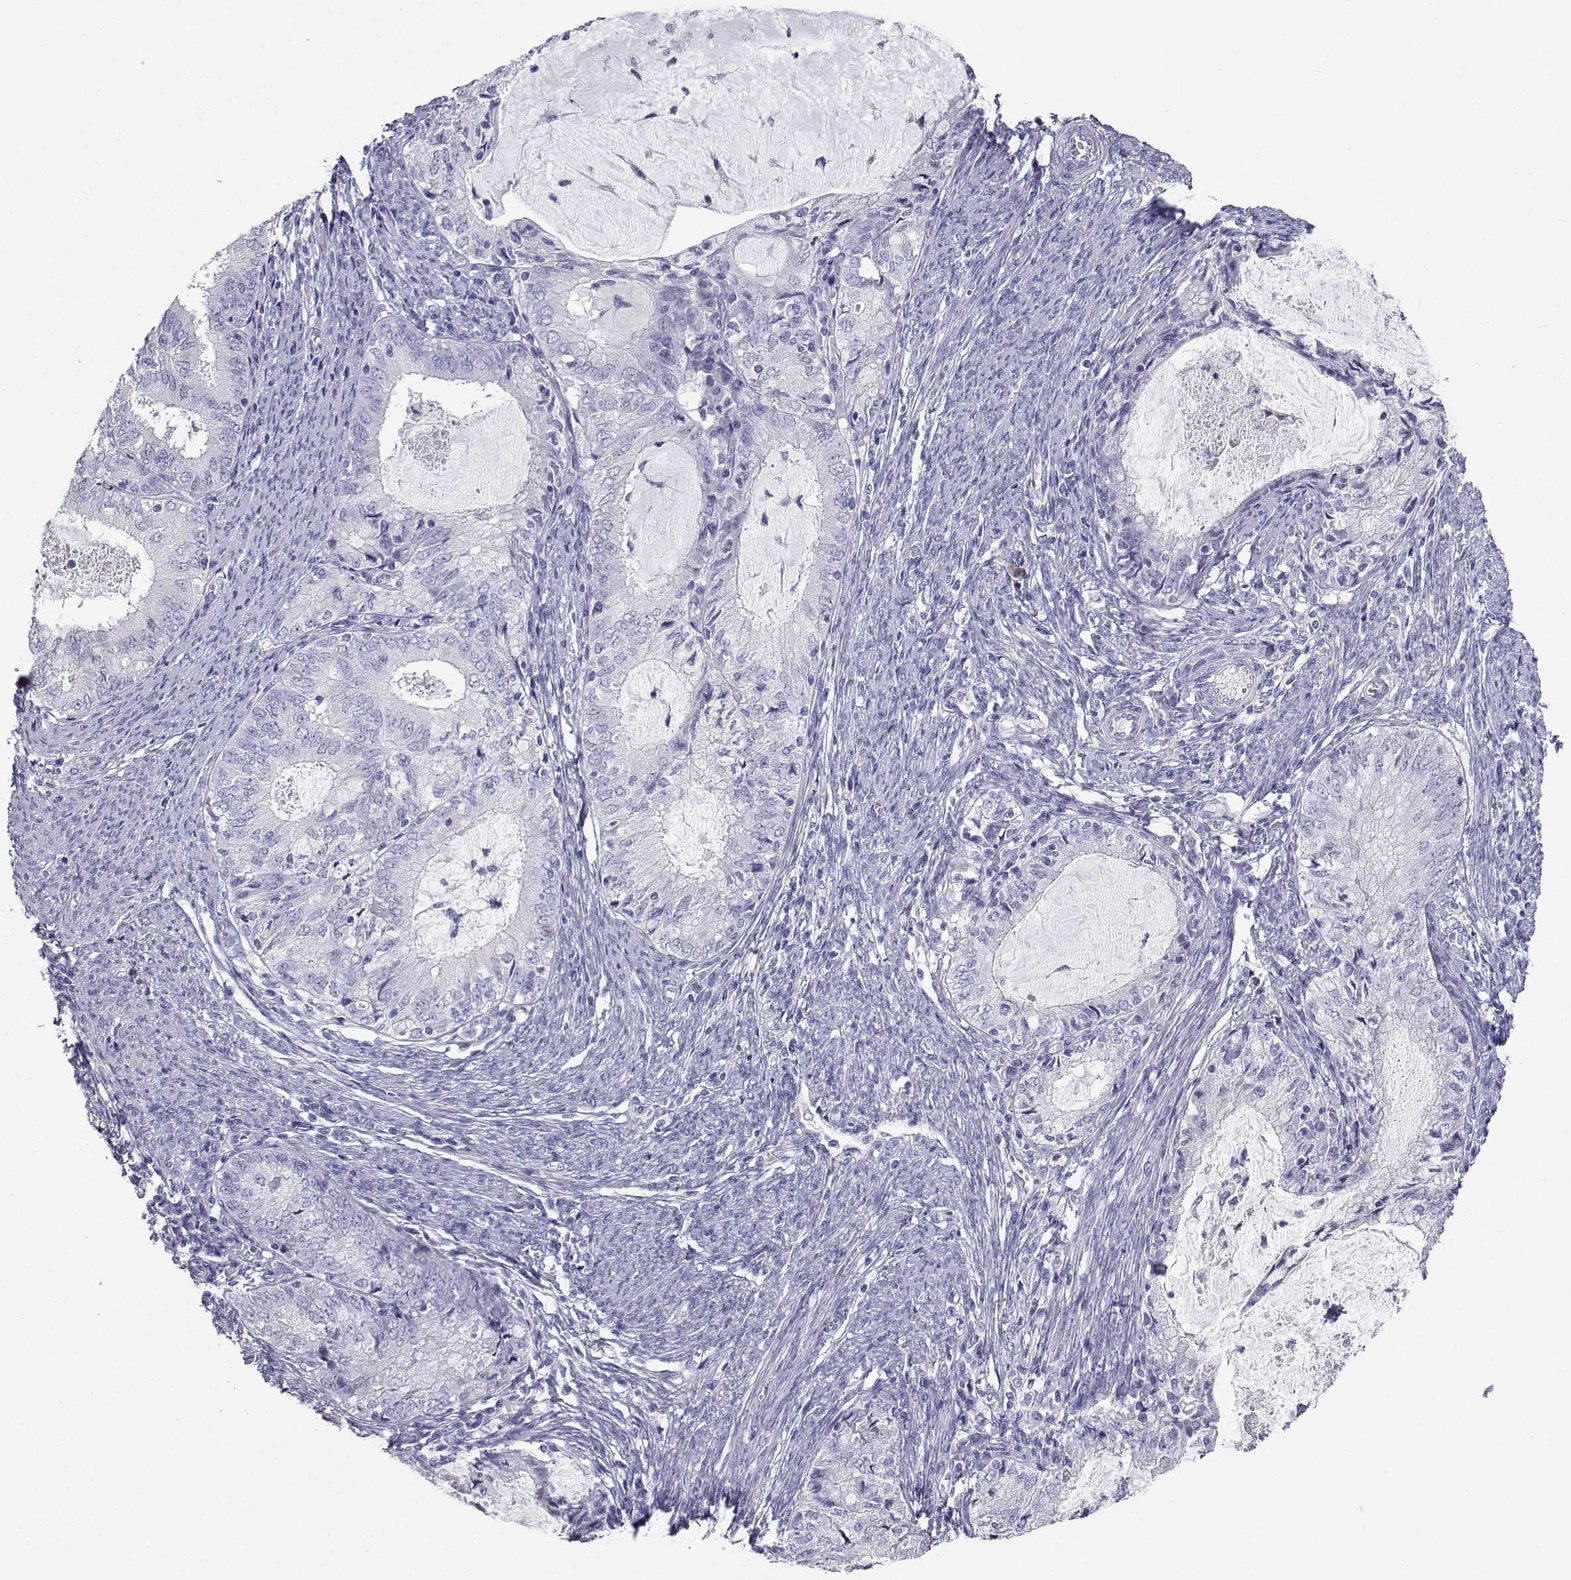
{"staining": {"intensity": "negative", "quantity": "none", "location": "none"}, "tissue": "endometrial cancer", "cell_type": "Tumor cells", "image_type": "cancer", "snomed": [{"axis": "morphology", "description": "Adenocarcinoma, NOS"}, {"axis": "topography", "description": "Endometrium"}], "caption": "Micrograph shows no significant protein staining in tumor cells of endometrial cancer. (Stains: DAB immunohistochemistry with hematoxylin counter stain, Microscopy: brightfield microscopy at high magnification).", "gene": "PCSK1N", "patient": {"sex": "female", "age": 57}}